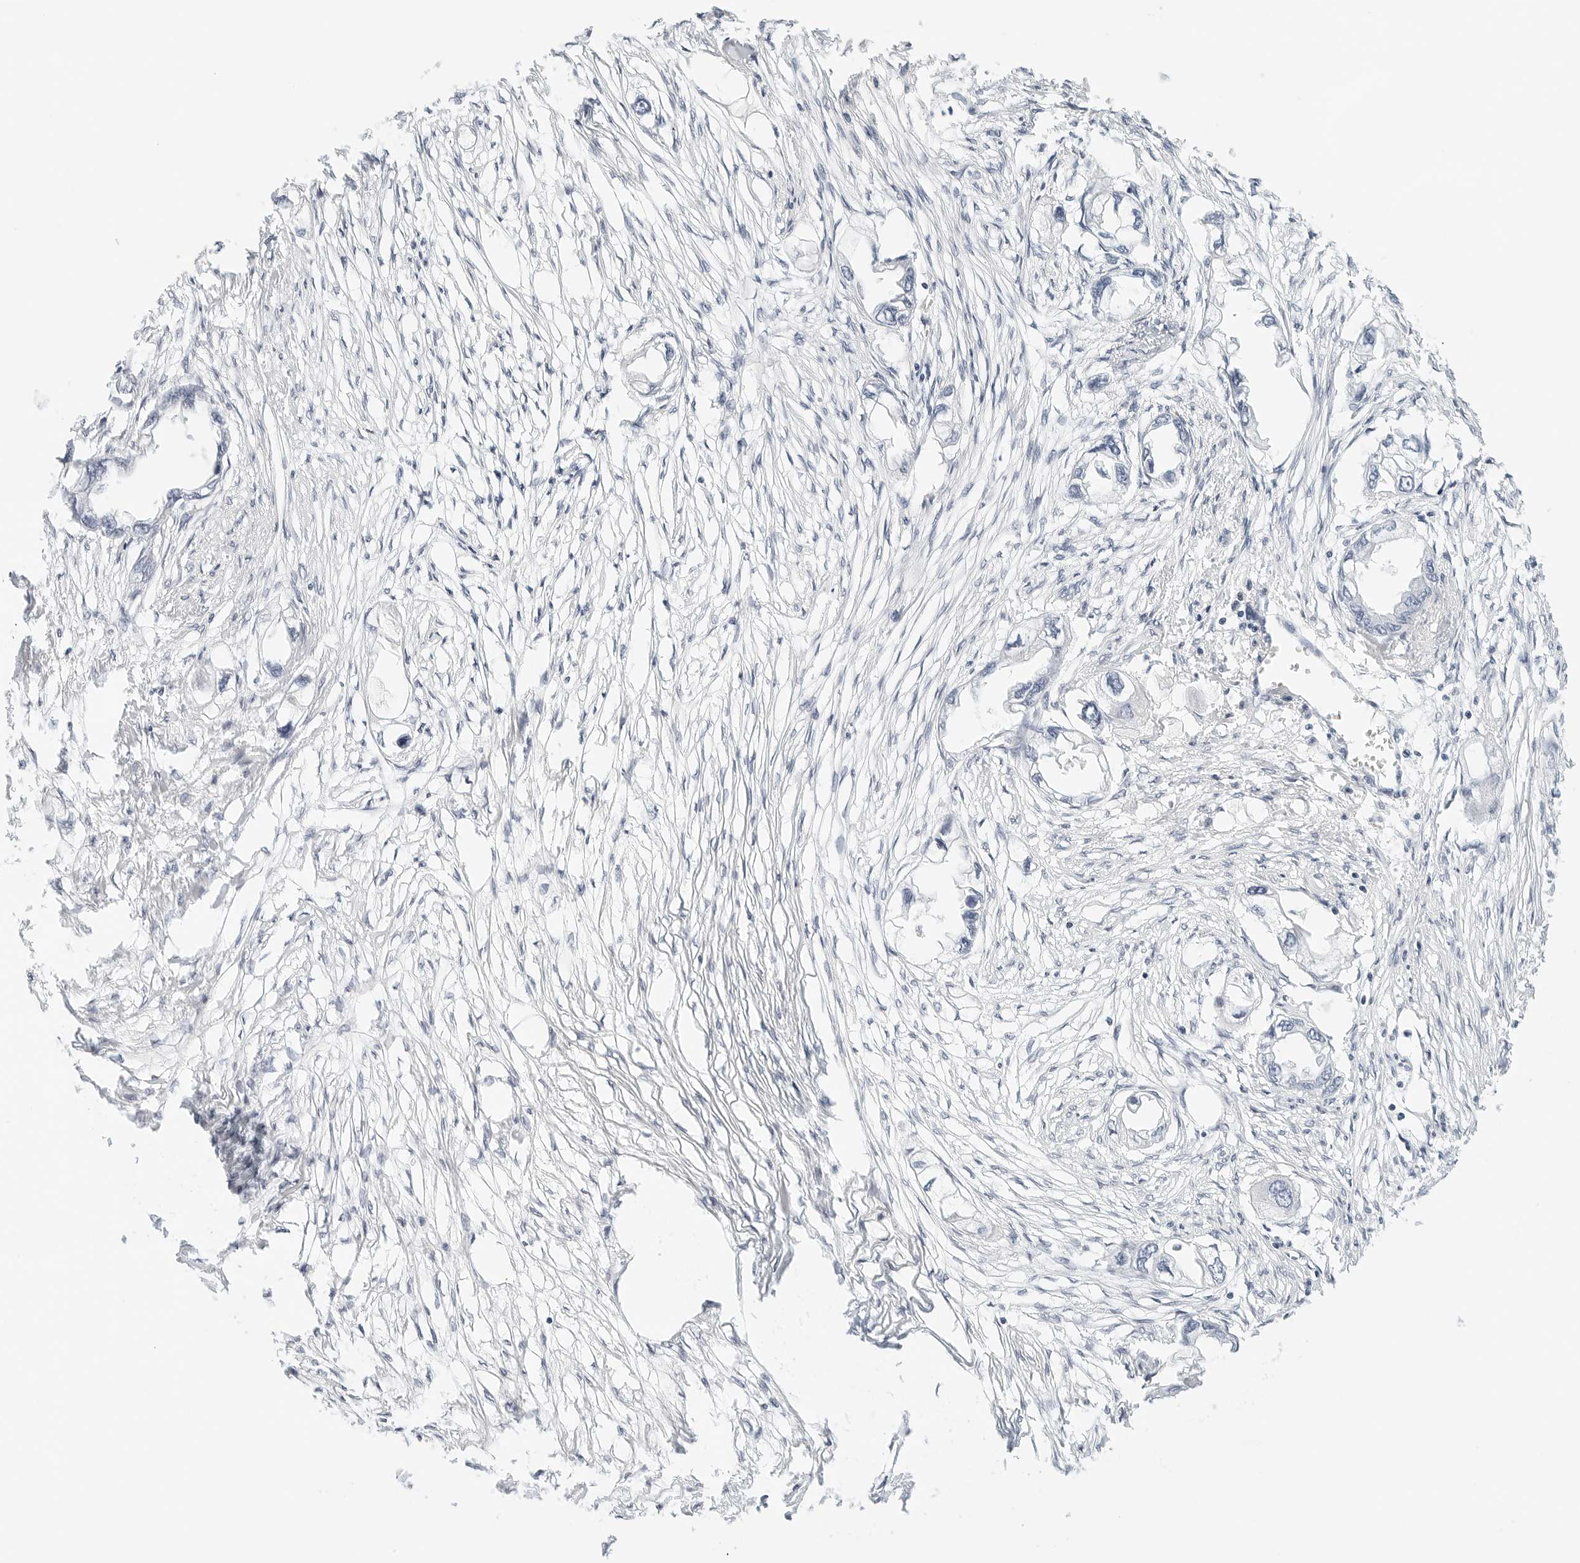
{"staining": {"intensity": "negative", "quantity": "none", "location": "none"}, "tissue": "endometrial cancer", "cell_type": "Tumor cells", "image_type": "cancer", "snomed": [{"axis": "morphology", "description": "Adenocarcinoma, NOS"}, {"axis": "morphology", "description": "Adenocarcinoma, metastatic, NOS"}, {"axis": "topography", "description": "Adipose tissue"}, {"axis": "topography", "description": "Endometrium"}], "caption": "The photomicrograph reveals no significant staining in tumor cells of adenocarcinoma (endometrial). The staining is performed using DAB brown chromogen with nuclei counter-stained in using hematoxylin.", "gene": "CD22", "patient": {"sex": "female", "age": 67}}